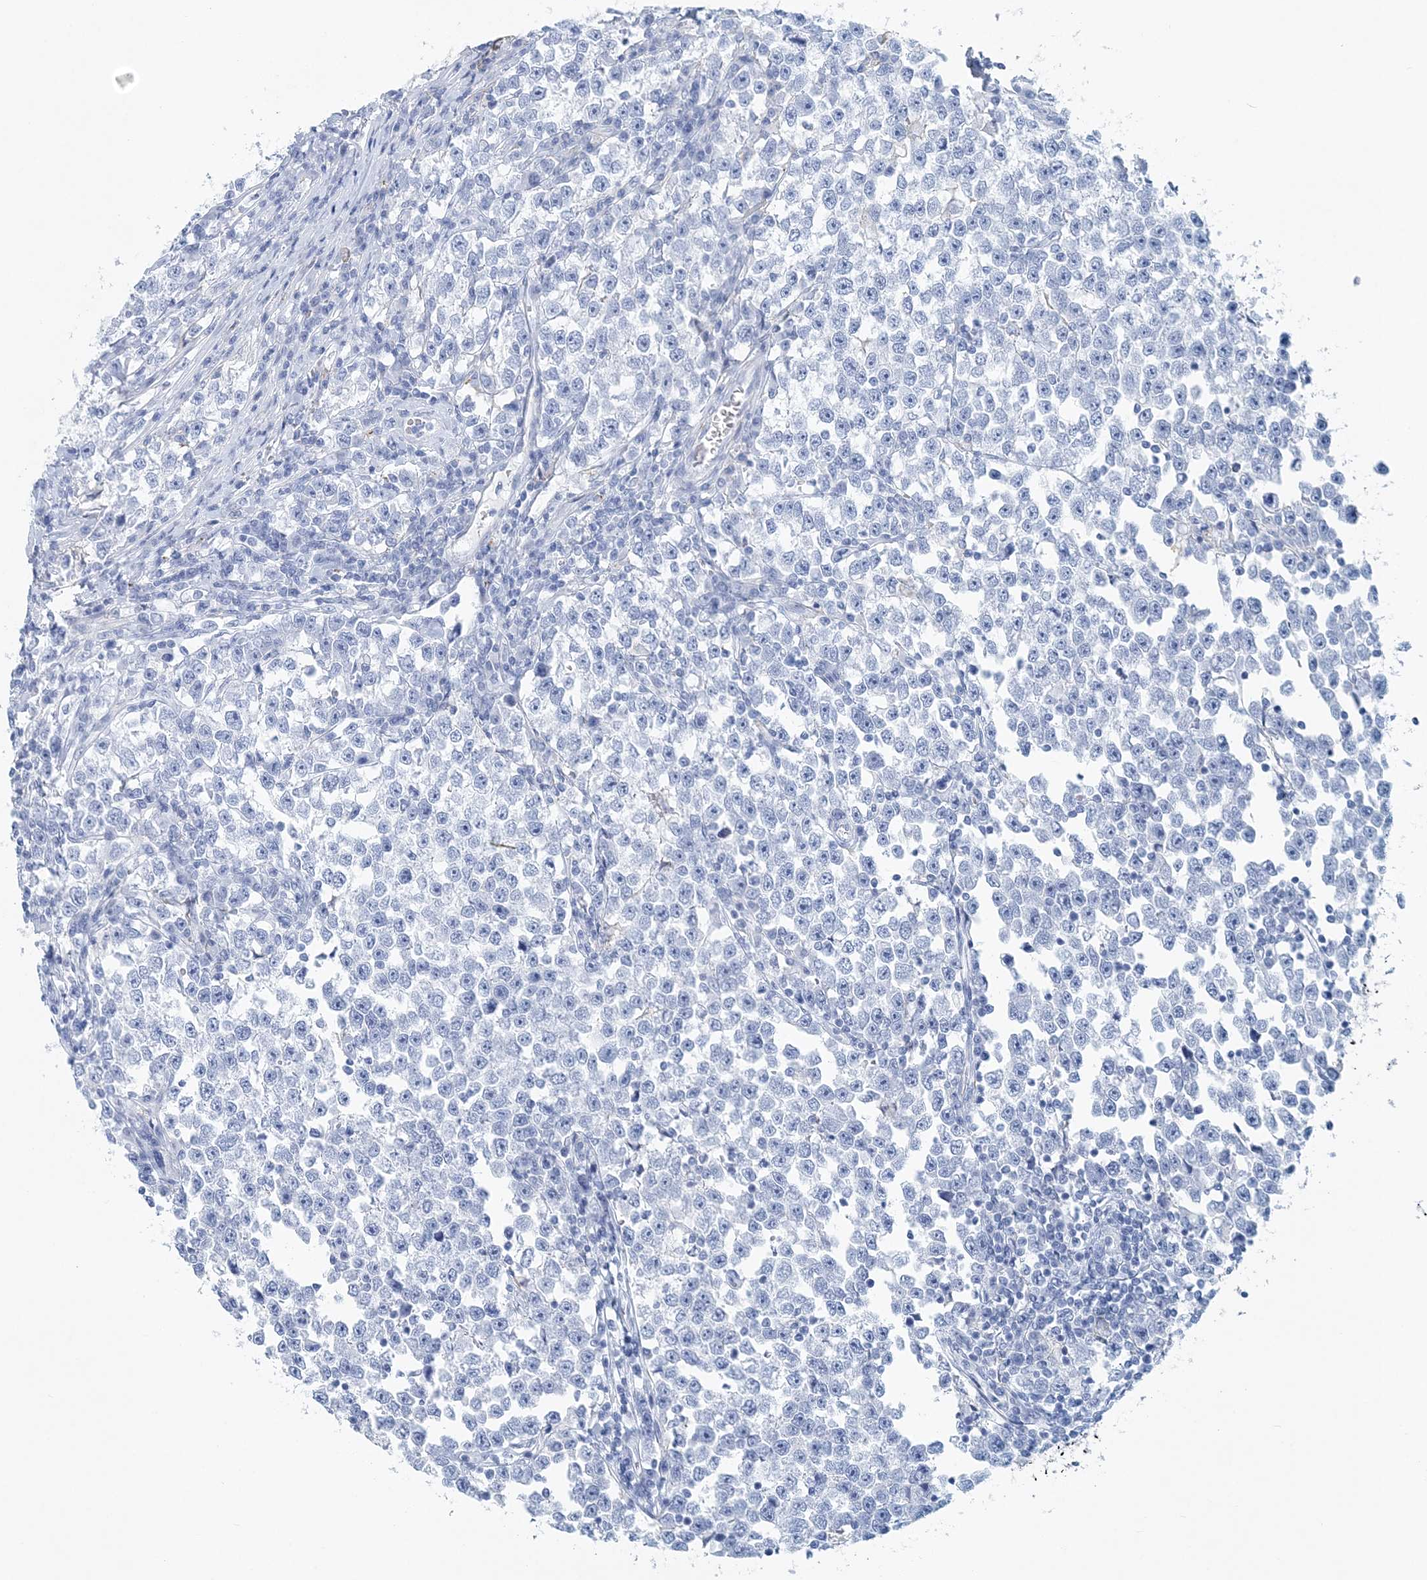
{"staining": {"intensity": "negative", "quantity": "none", "location": "none"}, "tissue": "testis cancer", "cell_type": "Tumor cells", "image_type": "cancer", "snomed": [{"axis": "morphology", "description": "Normal tissue, NOS"}, {"axis": "morphology", "description": "Seminoma, NOS"}, {"axis": "topography", "description": "Testis"}], "caption": "Human seminoma (testis) stained for a protein using immunohistochemistry shows no staining in tumor cells.", "gene": "NKX6-1", "patient": {"sex": "male", "age": 43}}